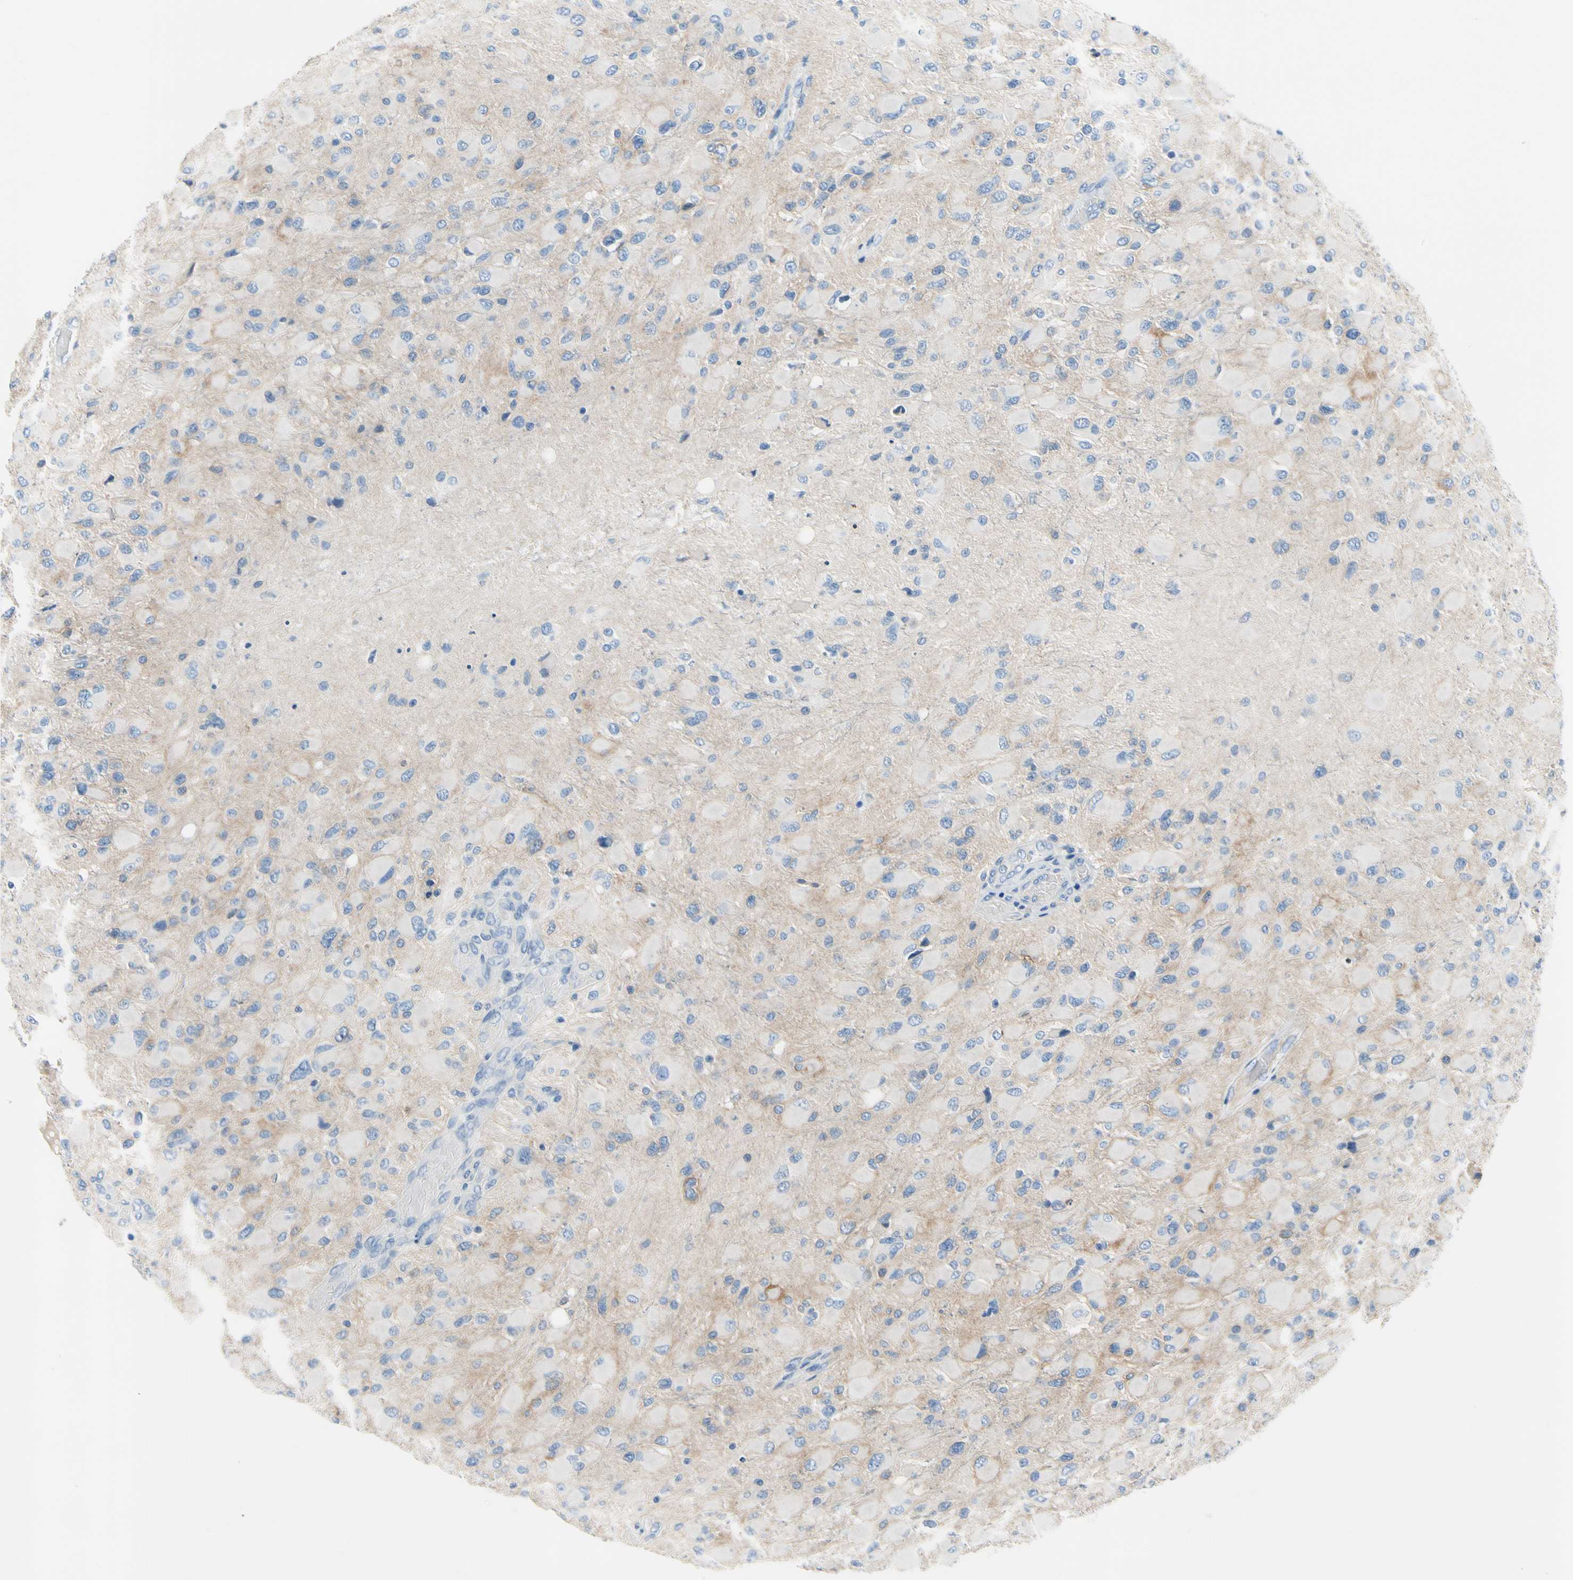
{"staining": {"intensity": "negative", "quantity": "none", "location": "none"}, "tissue": "glioma", "cell_type": "Tumor cells", "image_type": "cancer", "snomed": [{"axis": "morphology", "description": "Glioma, malignant, High grade"}, {"axis": "topography", "description": "Cerebral cortex"}], "caption": "An IHC photomicrograph of glioma is shown. There is no staining in tumor cells of glioma.", "gene": "CA14", "patient": {"sex": "female", "age": 36}}